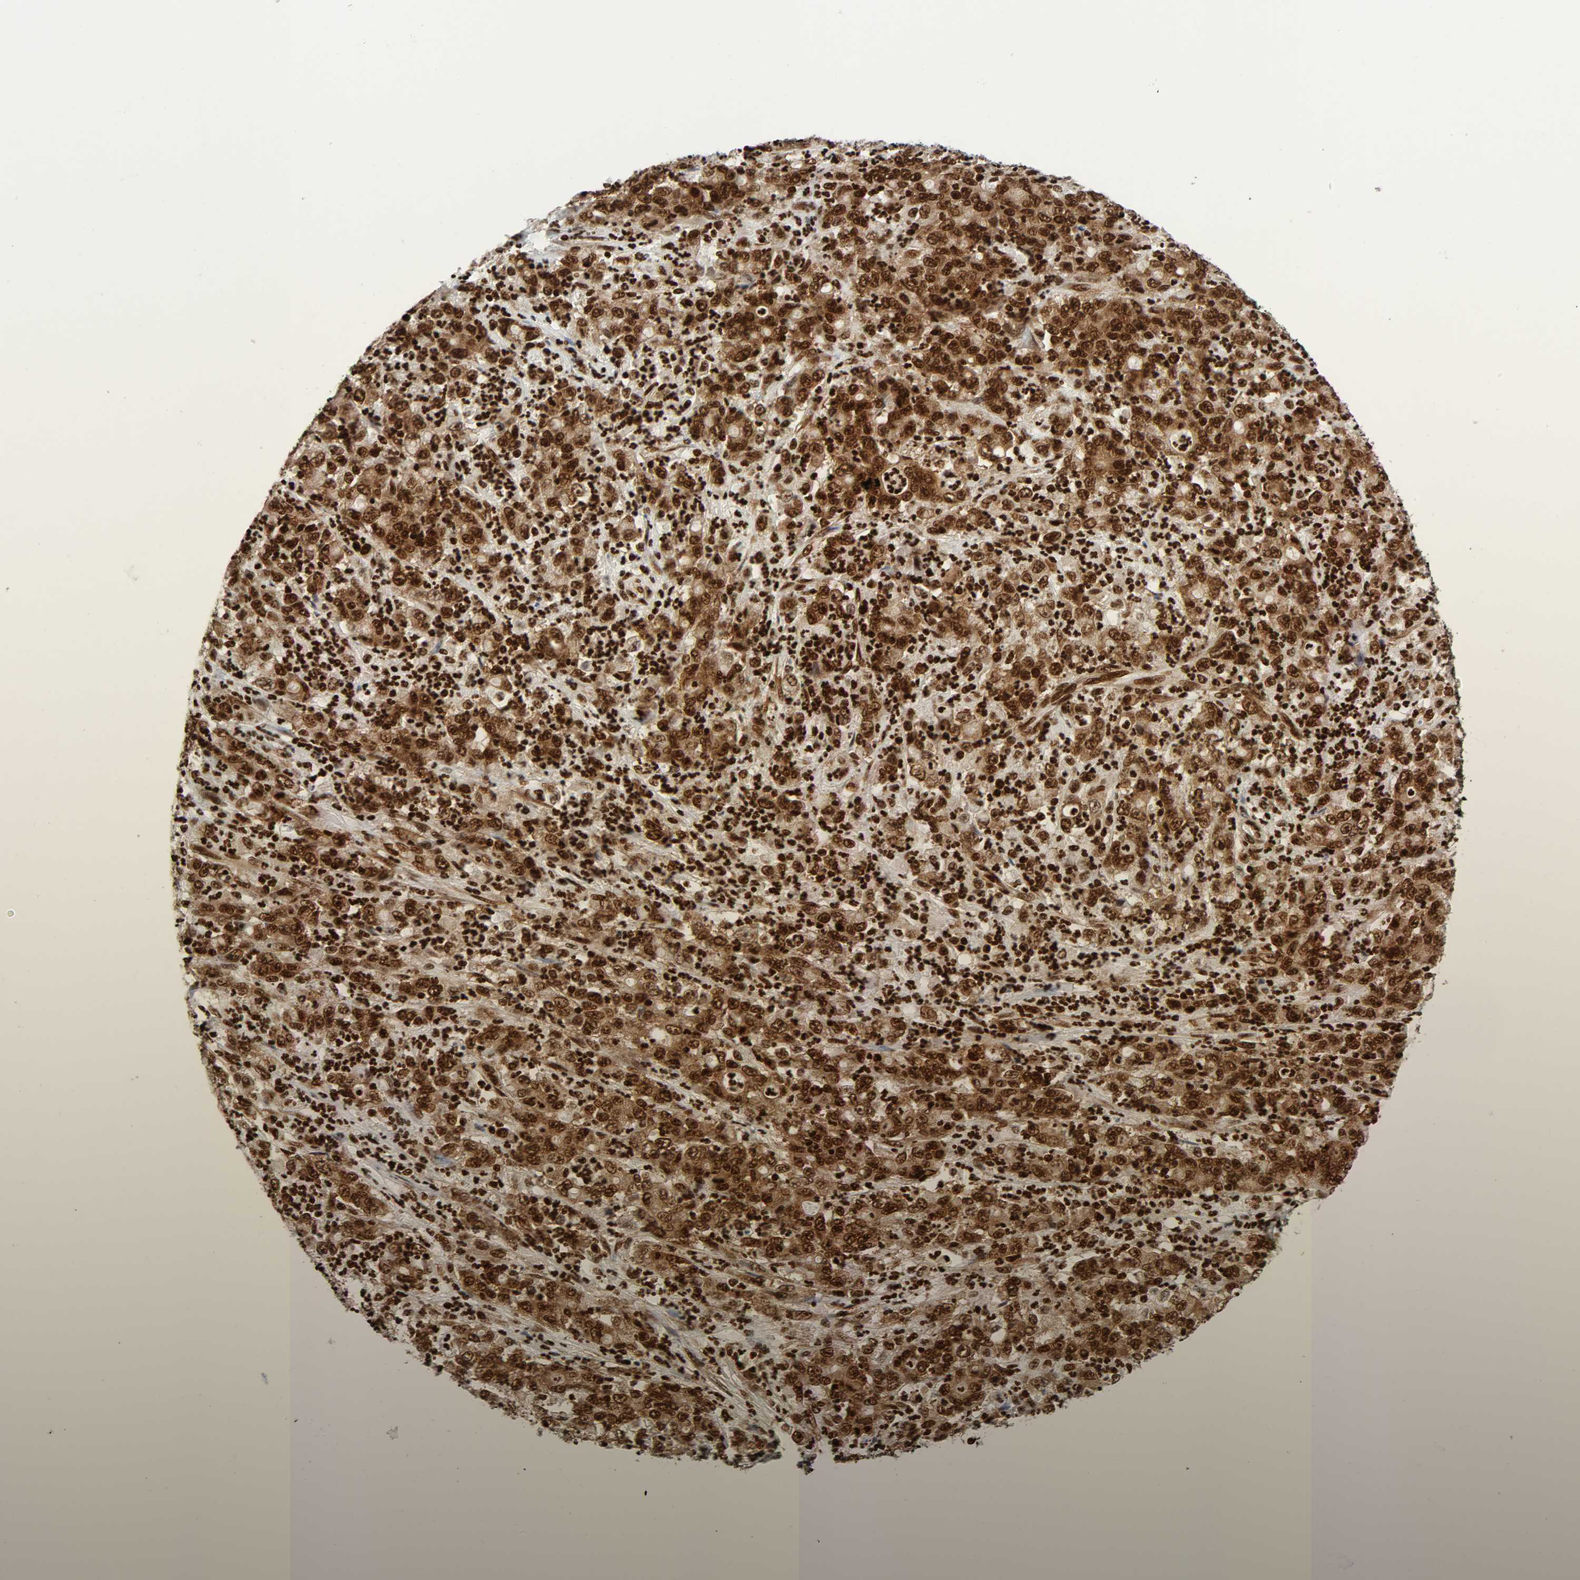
{"staining": {"intensity": "strong", "quantity": ">75%", "location": "nuclear"}, "tissue": "stomach cancer", "cell_type": "Tumor cells", "image_type": "cancer", "snomed": [{"axis": "morphology", "description": "Adenocarcinoma, NOS"}, {"axis": "topography", "description": "Stomach, lower"}], "caption": "Tumor cells reveal high levels of strong nuclear expression in about >75% of cells in stomach cancer.", "gene": "NFYB", "patient": {"sex": "female", "age": 71}}